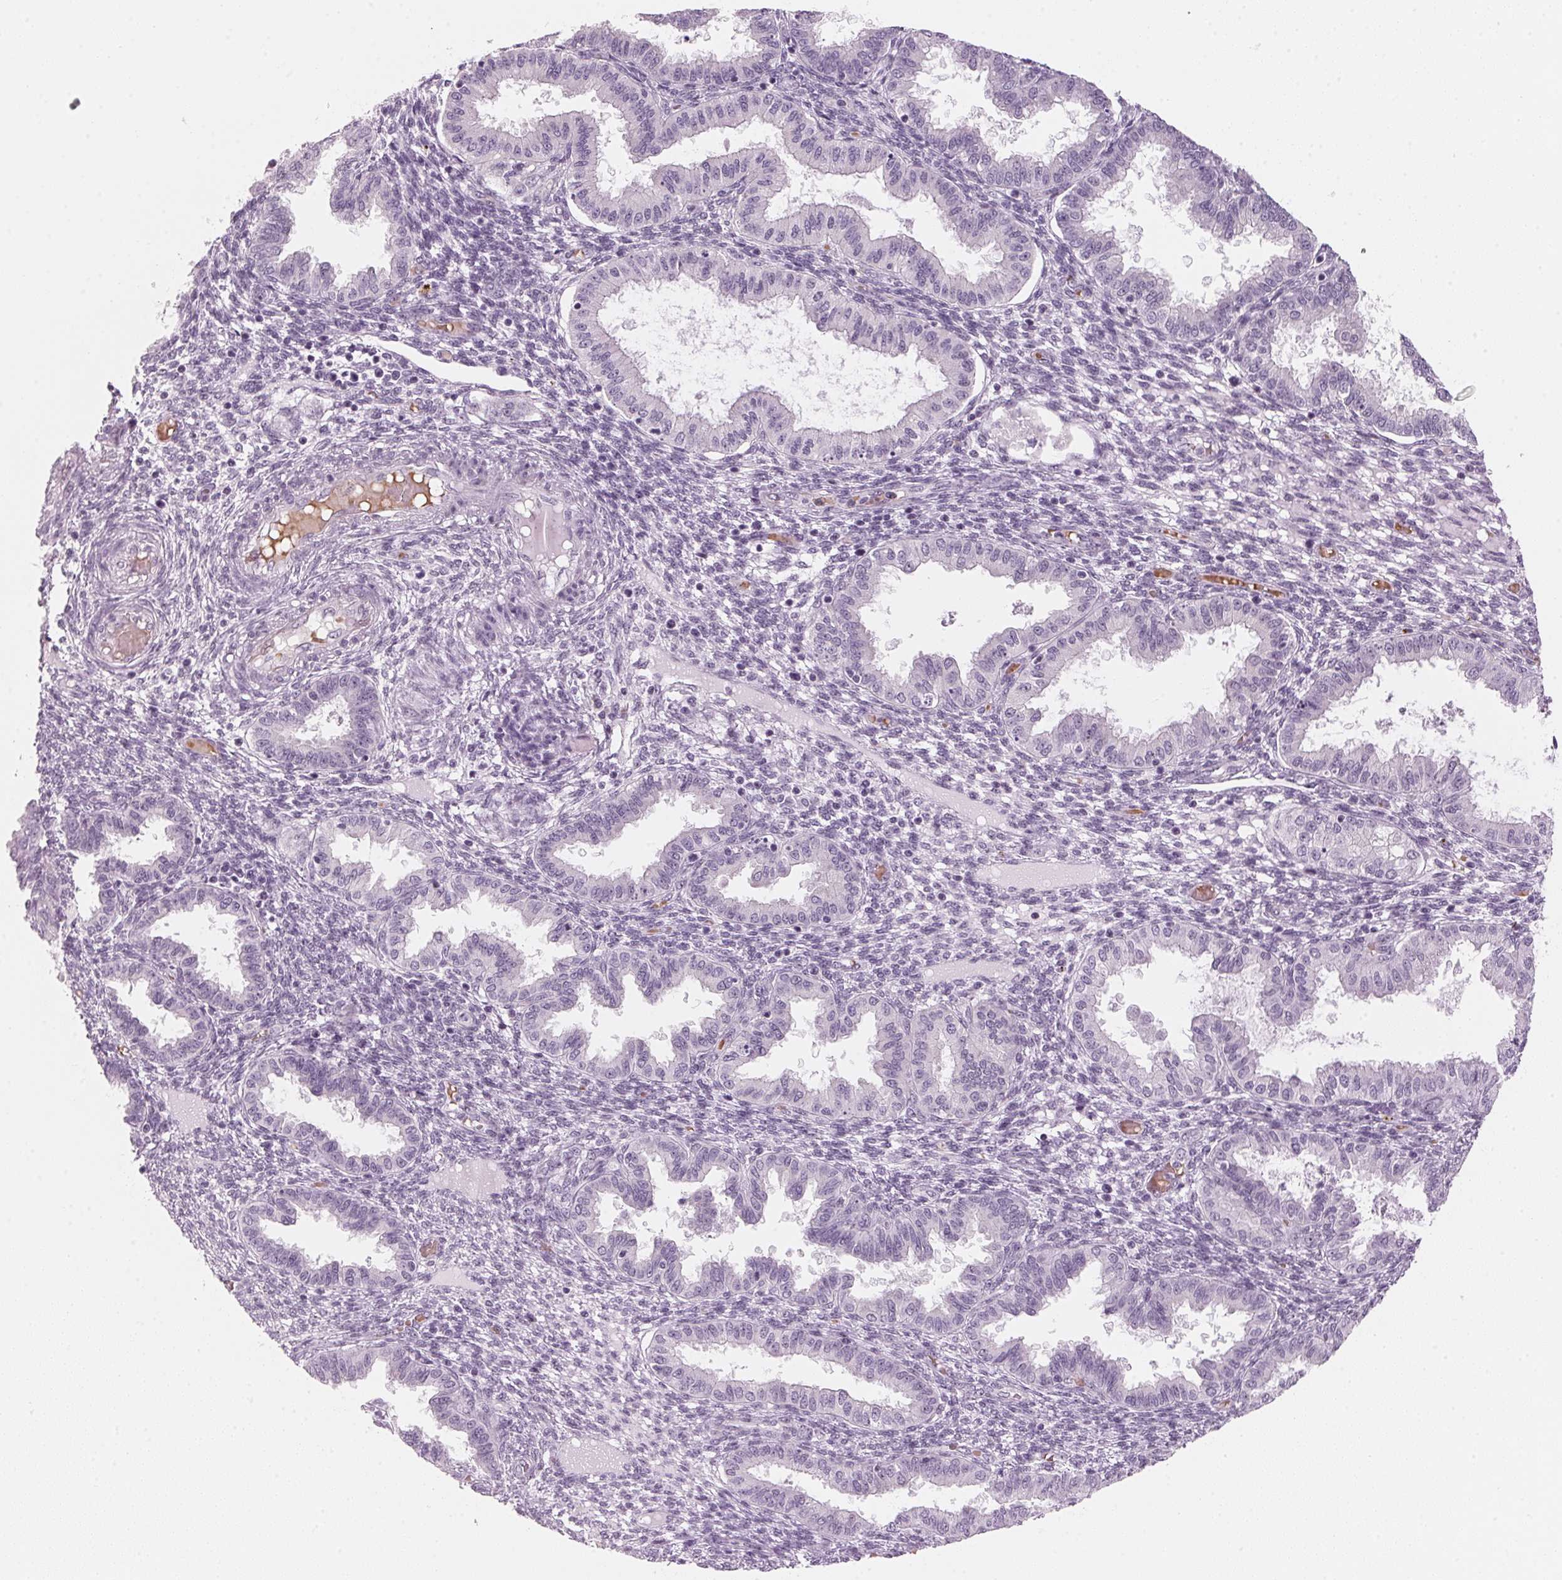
{"staining": {"intensity": "negative", "quantity": "none", "location": "none"}, "tissue": "endometrium", "cell_type": "Cells in endometrial stroma", "image_type": "normal", "snomed": [{"axis": "morphology", "description": "Normal tissue, NOS"}, {"axis": "topography", "description": "Endometrium"}], "caption": "Cells in endometrial stroma show no significant positivity in benign endometrium. (DAB (3,3'-diaminobenzidine) immunohistochemistry (IHC) visualized using brightfield microscopy, high magnification).", "gene": "DNTTIP2", "patient": {"sex": "female", "age": 33}}